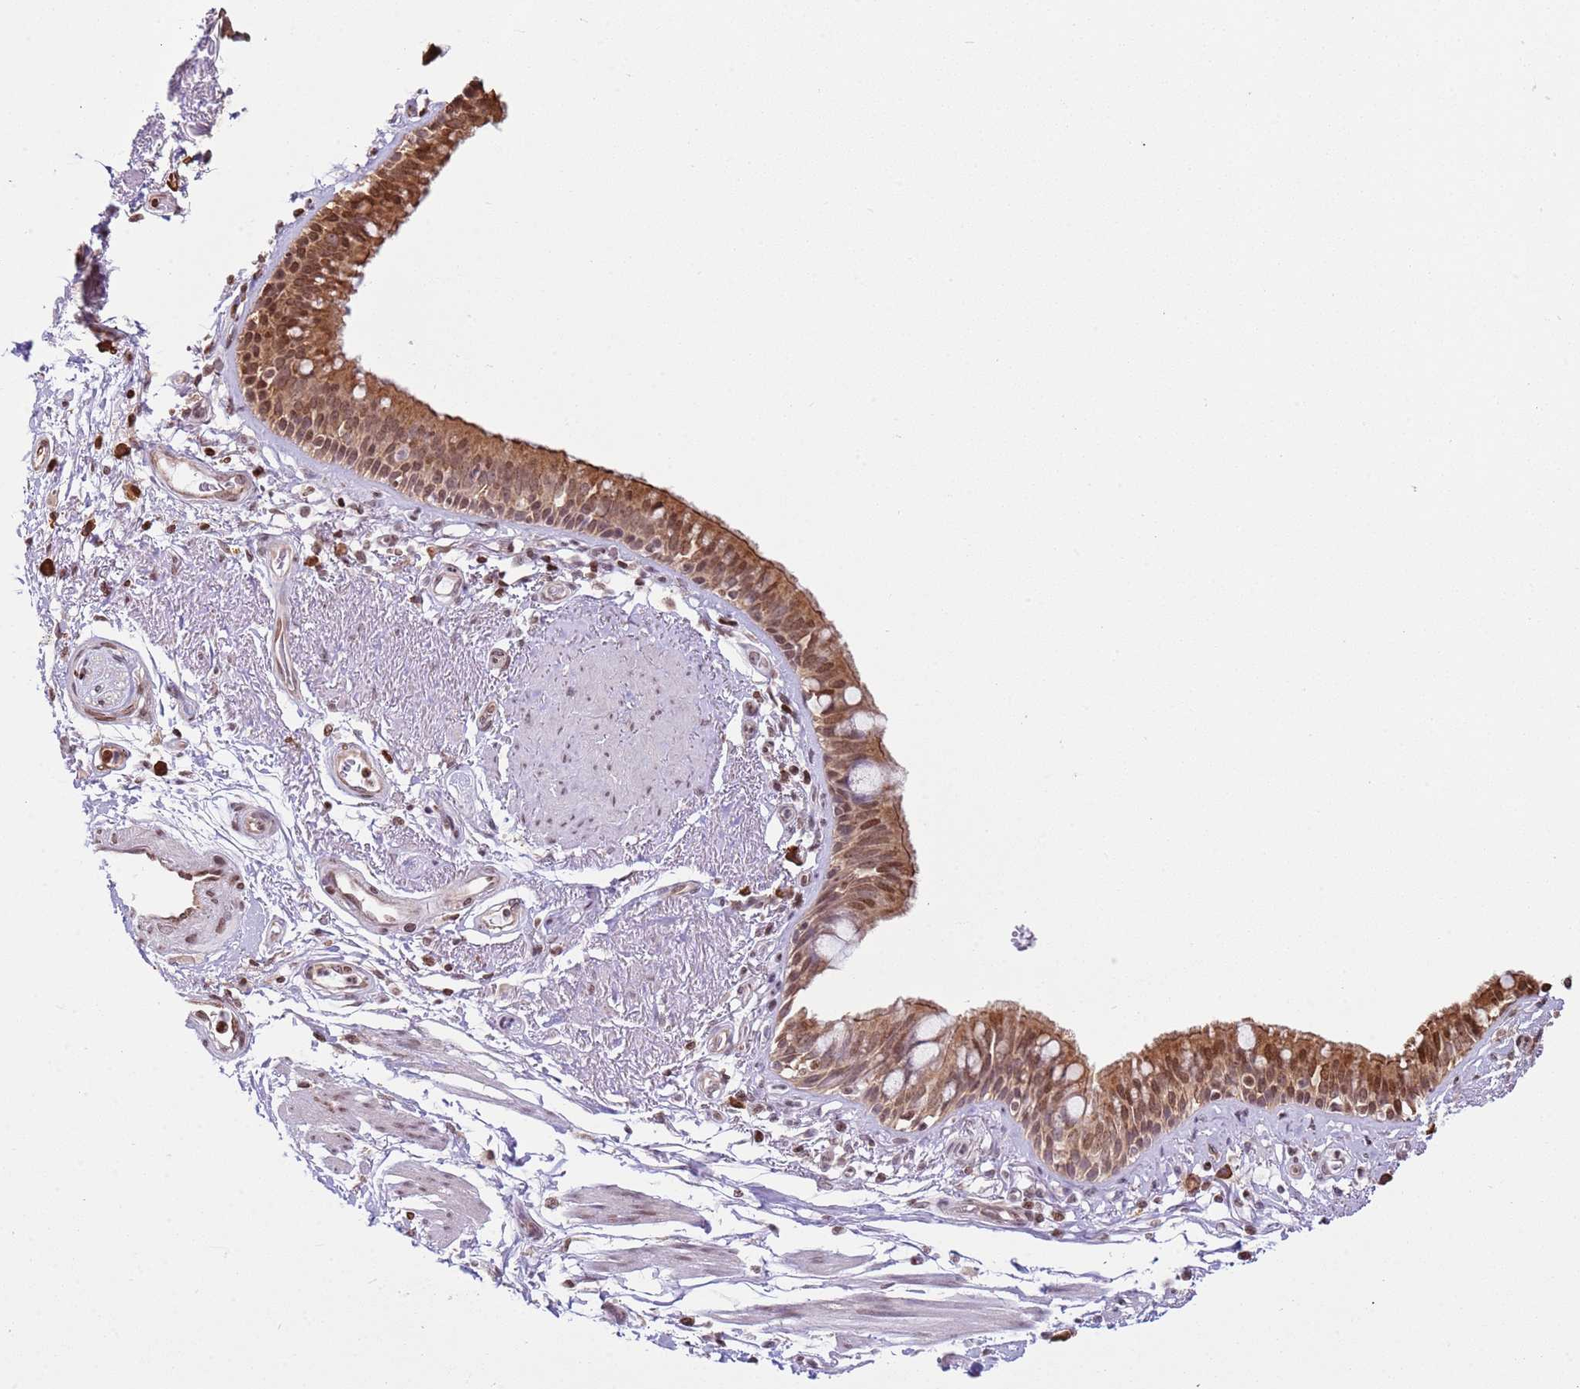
{"staining": {"intensity": "moderate", "quantity": ">75%", "location": "cytoplasmic/membranous"}, "tissue": "bronchus", "cell_type": "Respiratory epithelial cells", "image_type": "normal", "snomed": [{"axis": "morphology", "description": "Normal tissue, NOS"}, {"axis": "morphology", "description": "Neoplasm, uncertain whether benign or malignant"}, {"axis": "topography", "description": "Bronchus"}, {"axis": "topography", "description": "Lung"}], "caption": "Brown immunohistochemical staining in normal human bronchus exhibits moderate cytoplasmic/membranous staining in approximately >75% of respiratory epithelial cells. (Stains: DAB in brown, nuclei in blue, Microscopy: brightfield microscopy at high magnification).", "gene": "SCAF1", "patient": {"sex": "male", "age": 55}}